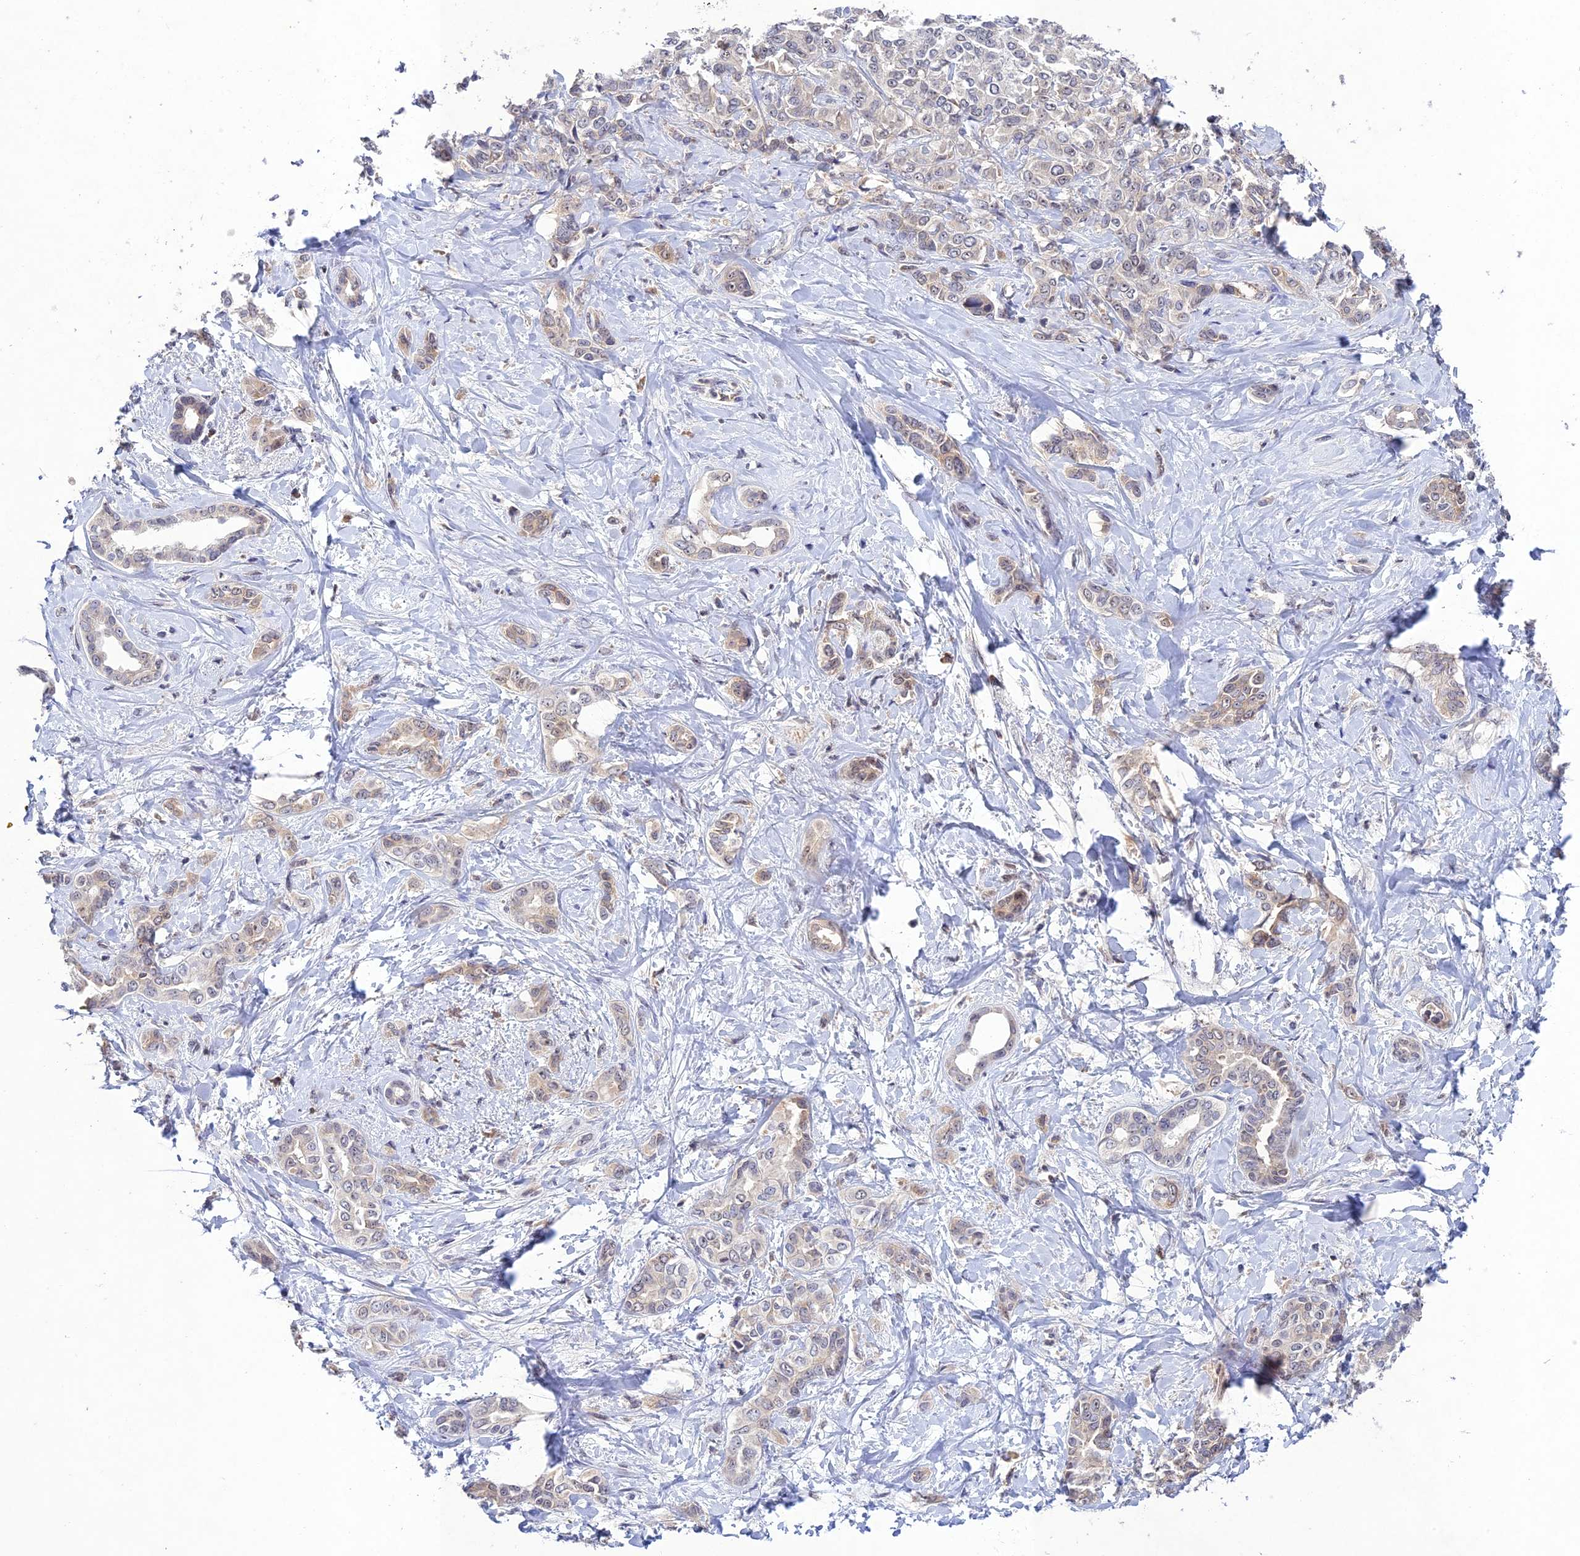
{"staining": {"intensity": "negative", "quantity": "none", "location": "none"}, "tissue": "liver cancer", "cell_type": "Tumor cells", "image_type": "cancer", "snomed": [{"axis": "morphology", "description": "Cholangiocarcinoma"}, {"axis": "topography", "description": "Liver"}], "caption": "An immunohistochemistry photomicrograph of liver cancer (cholangiocarcinoma) is shown. There is no staining in tumor cells of liver cancer (cholangiocarcinoma). Nuclei are stained in blue.", "gene": "CHST5", "patient": {"sex": "female", "age": 77}}